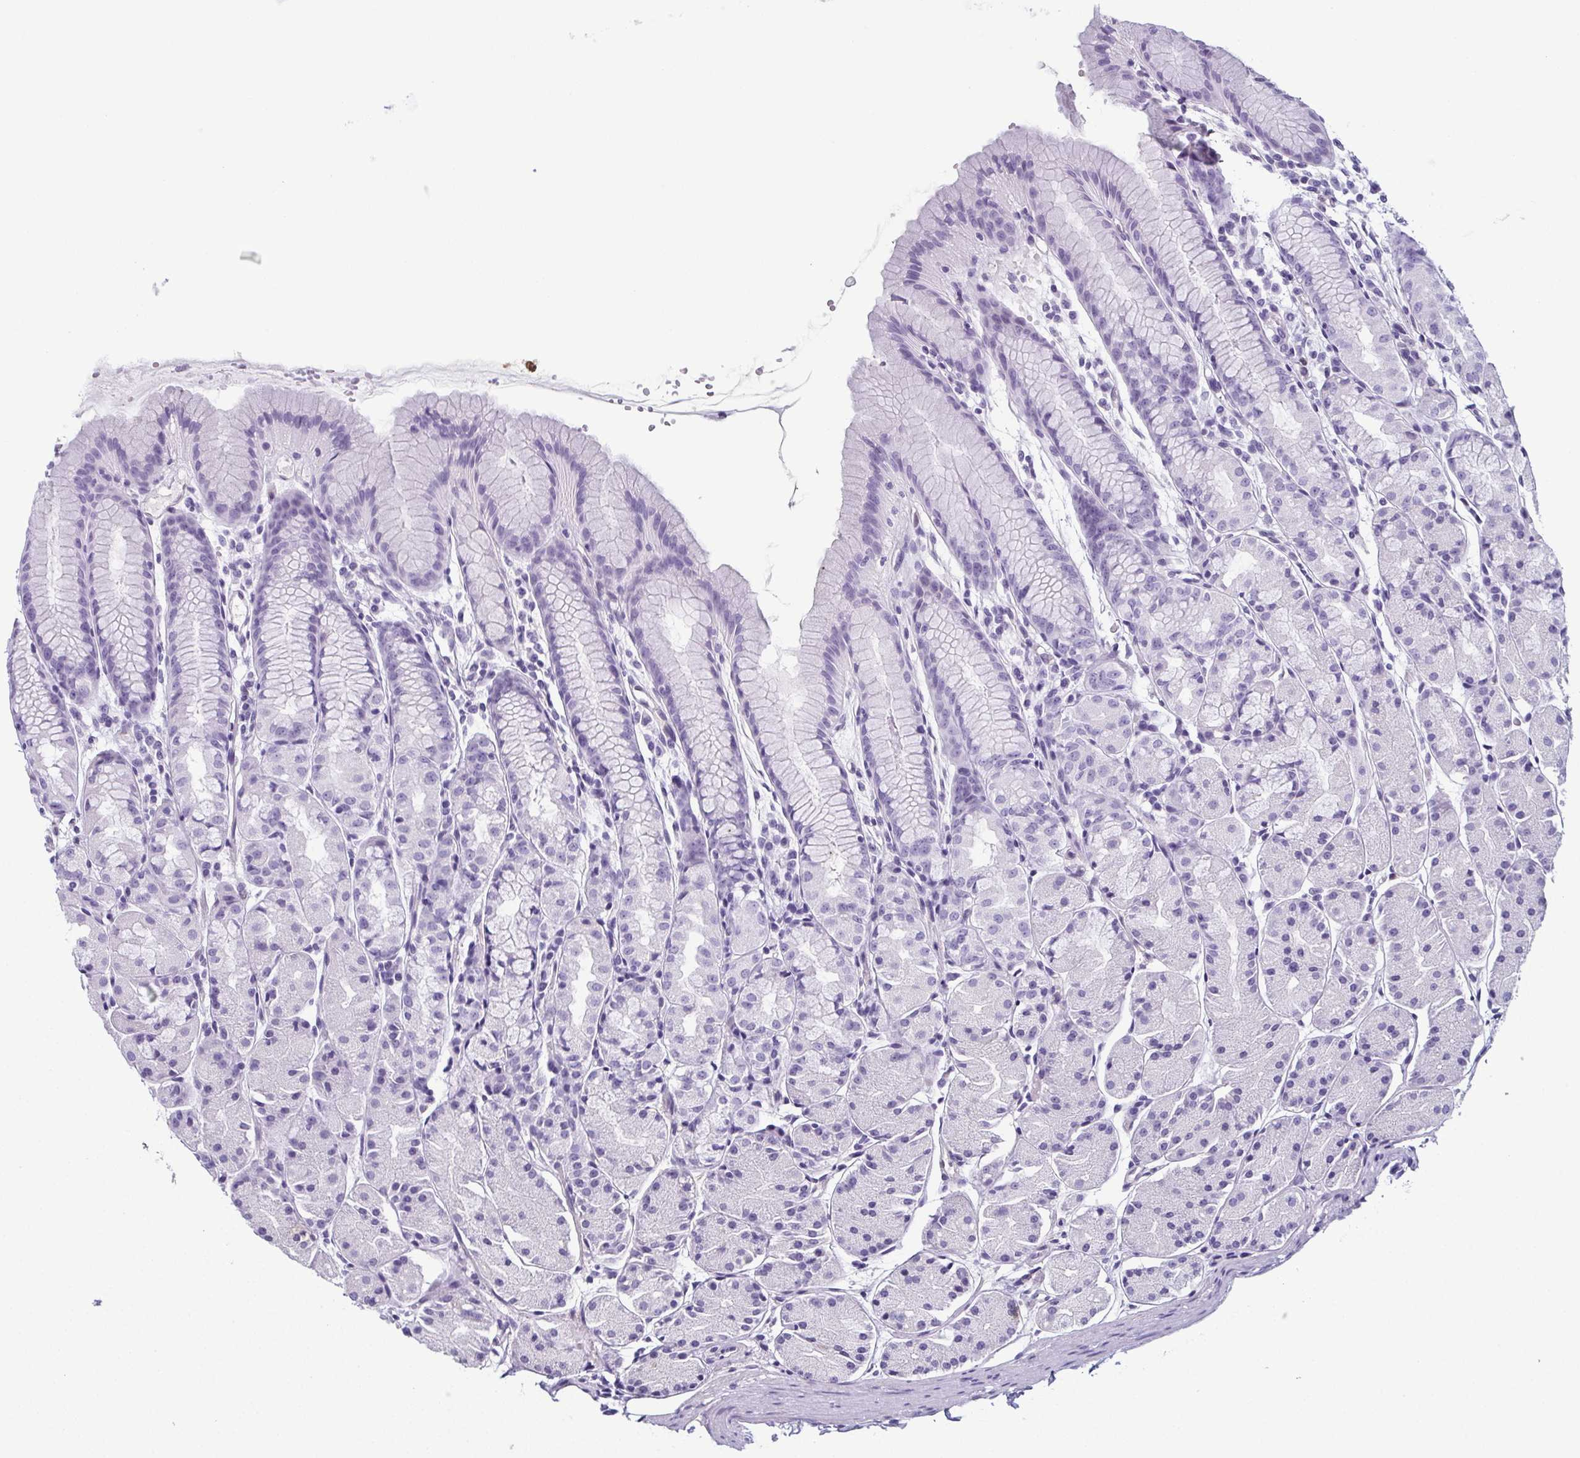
{"staining": {"intensity": "negative", "quantity": "none", "location": "none"}, "tissue": "stomach", "cell_type": "Glandular cells", "image_type": "normal", "snomed": [{"axis": "morphology", "description": "Normal tissue, NOS"}, {"axis": "topography", "description": "Stomach, upper"}], "caption": "Protein analysis of benign stomach exhibits no significant staining in glandular cells.", "gene": "CDA", "patient": {"sex": "male", "age": 47}}